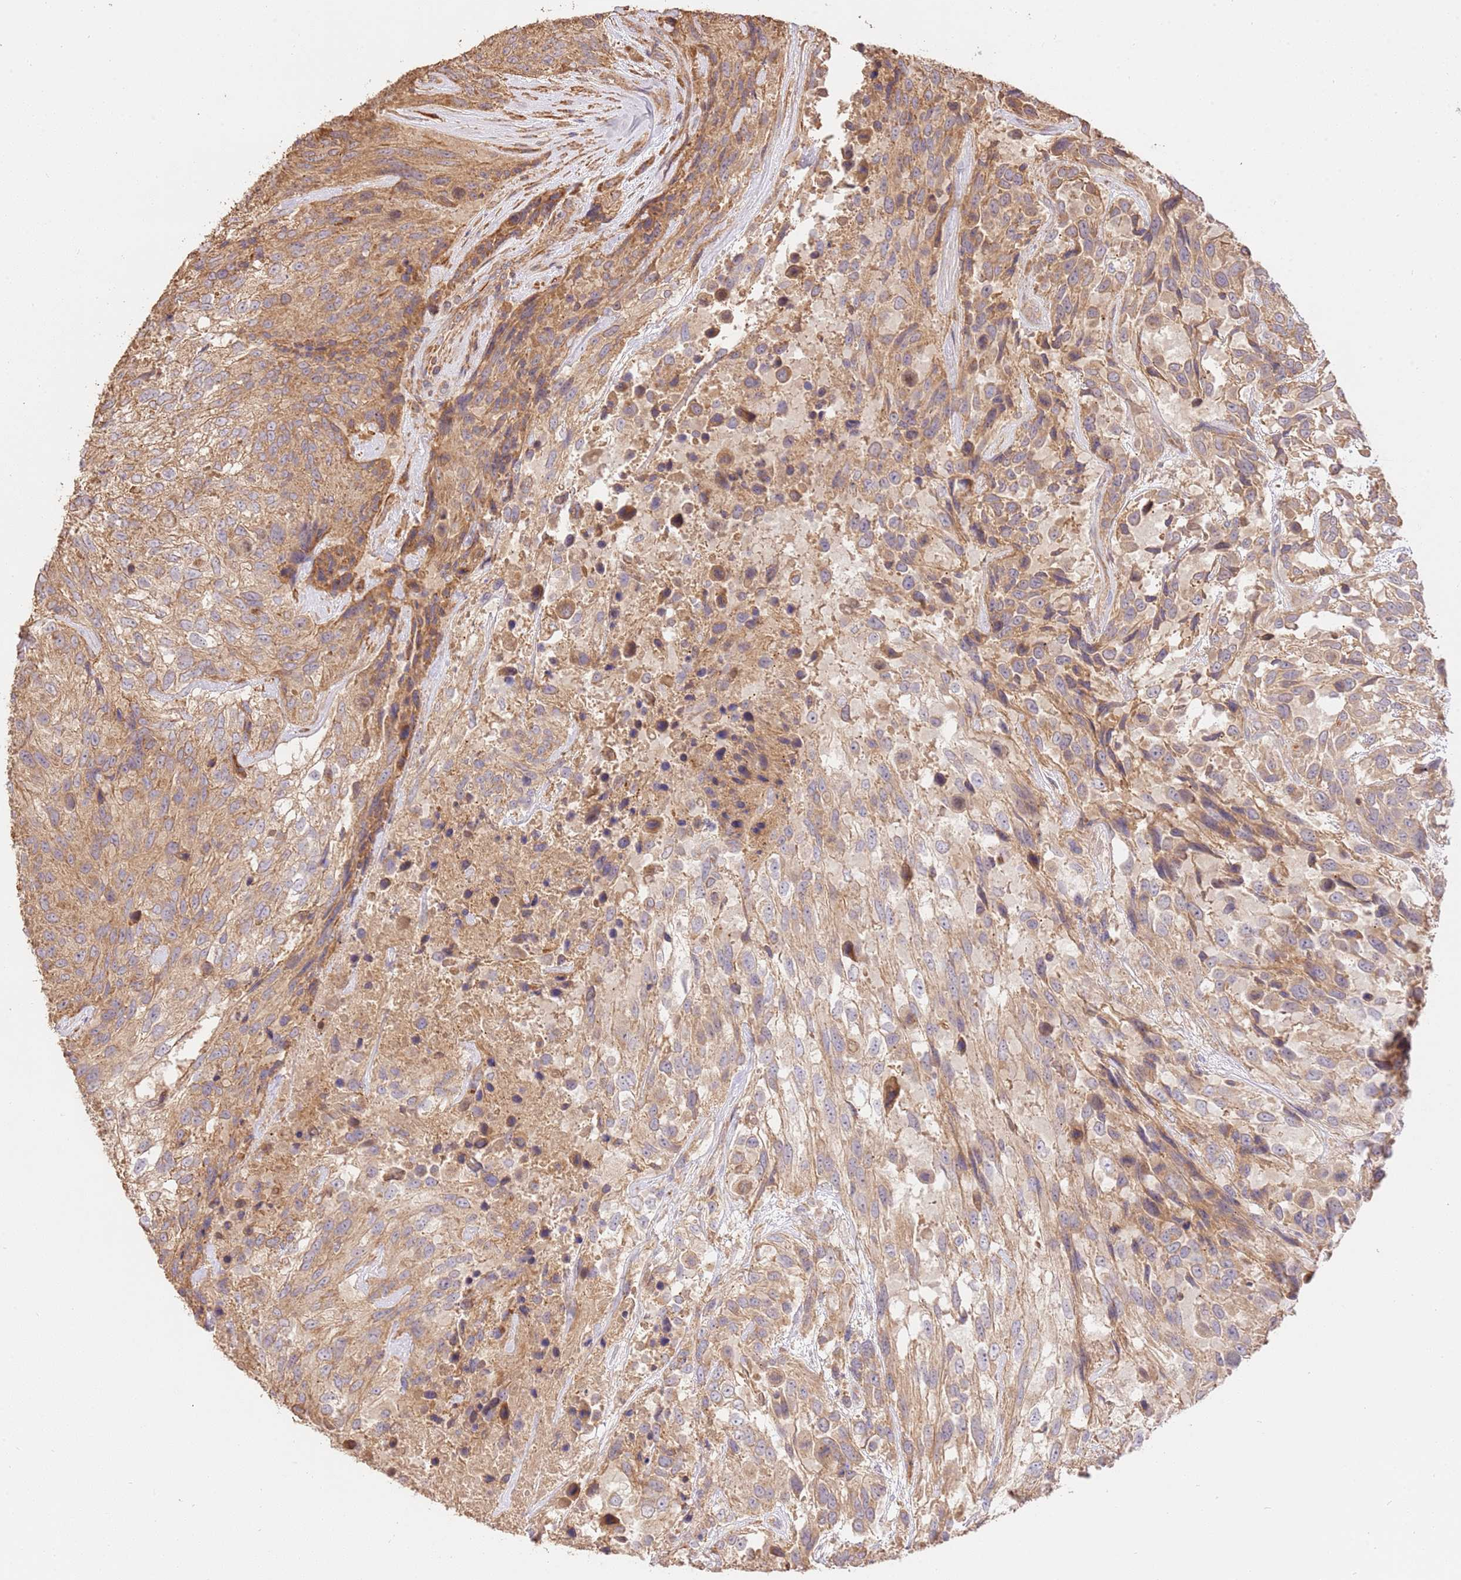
{"staining": {"intensity": "moderate", "quantity": "25%-75%", "location": "cytoplasmic/membranous"}, "tissue": "urothelial cancer", "cell_type": "Tumor cells", "image_type": "cancer", "snomed": [{"axis": "morphology", "description": "Urothelial carcinoma, High grade"}, {"axis": "topography", "description": "Urinary bladder"}], "caption": "Moderate cytoplasmic/membranous expression for a protein is seen in approximately 25%-75% of tumor cells of high-grade urothelial carcinoma using immunohistochemistry (IHC).", "gene": "CEP55", "patient": {"sex": "female", "age": 70}}